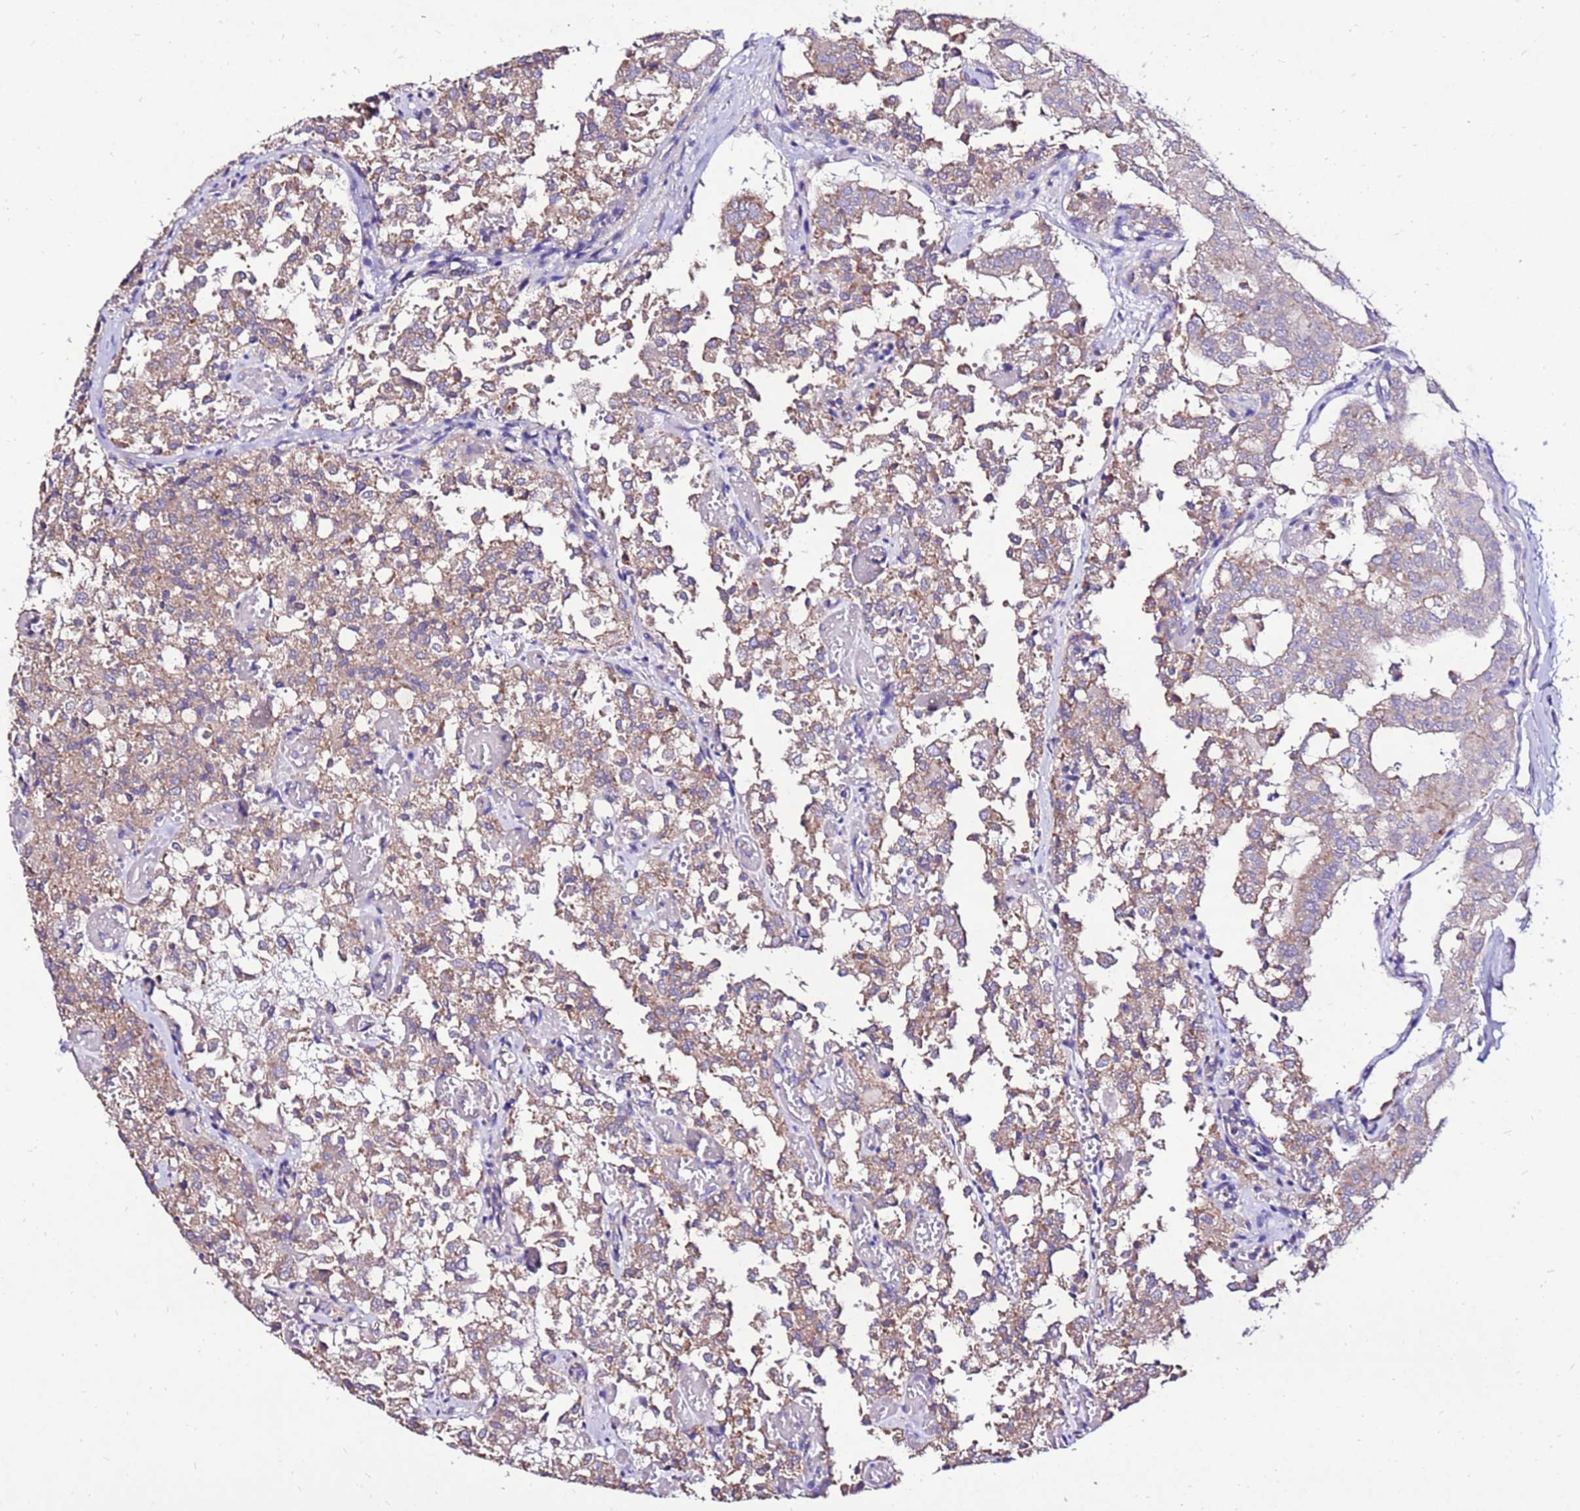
{"staining": {"intensity": "moderate", "quantity": ">75%", "location": "cytoplasmic/membranous"}, "tissue": "thyroid cancer", "cell_type": "Tumor cells", "image_type": "cancer", "snomed": [{"axis": "morphology", "description": "Follicular adenoma carcinoma, NOS"}, {"axis": "topography", "description": "Thyroid gland"}], "caption": "Moderate cytoplasmic/membranous protein positivity is identified in approximately >75% of tumor cells in thyroid follicular adenoma carcinoma. (Stains: DAB (3,3'-diaminobenzidine) in brown, nuclei in blue, Microscopy: brightfield microscopy at high magnification).", "gene": "TMEM106C", "patient": {"sex": "male", "age": 75}}